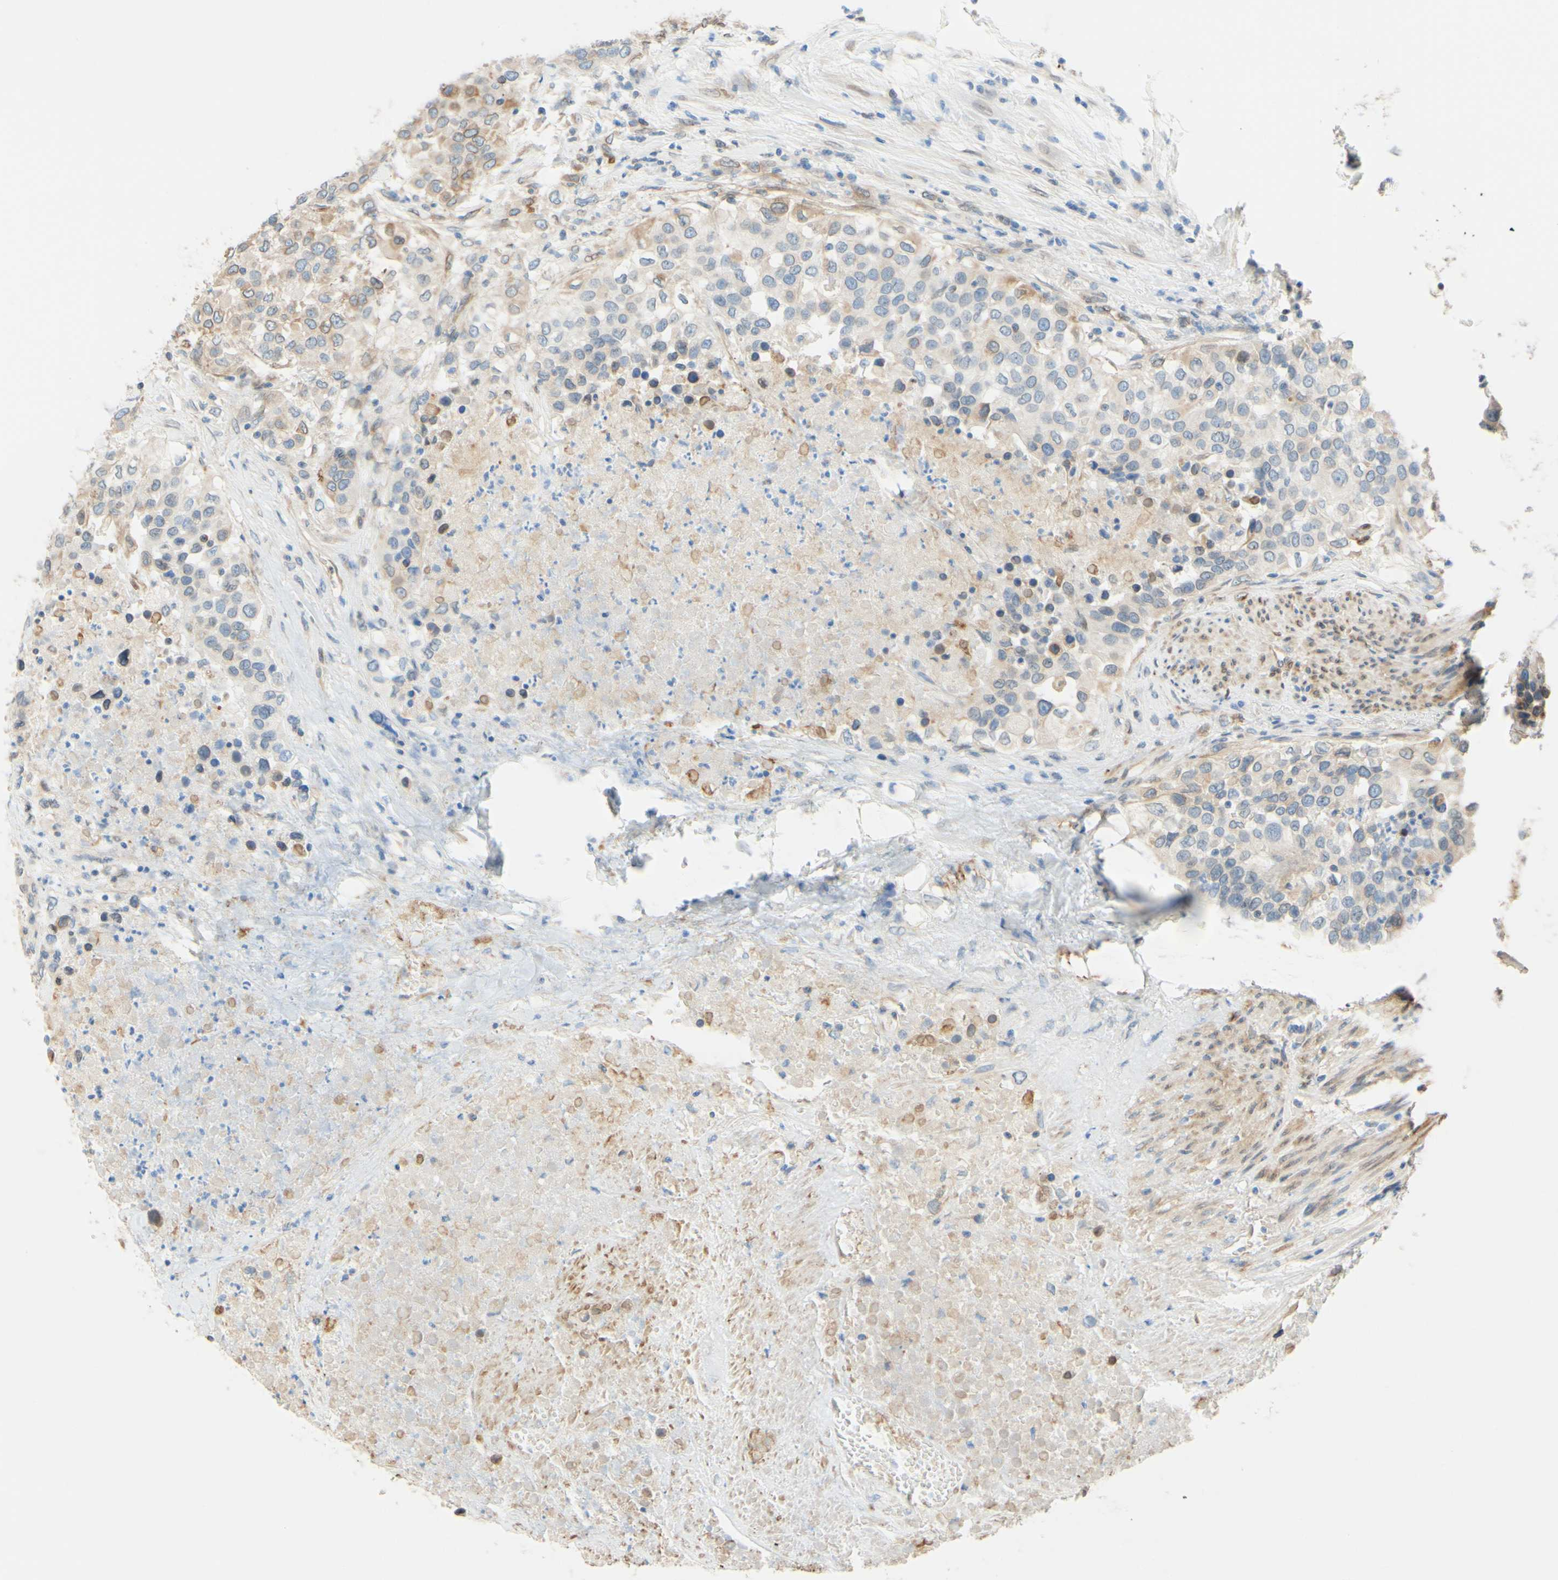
{"staining": {"intensity": "weak", "quantity": "<25%", "location": "cytoplasmic/membranous,nuclear"}, "tissue": "urothelial cancer", "cell_type": "Tumor cells", "image_type": "cancer", "snomed": [{"axis": "morphology", "description": "Urothelial carcinoma, High grade"}, {"axis": "topography", "description": "Urinary bladder"}], "caption": "A high-resolution micrograph shows IHC staining of high-grade urothelial carcinoma, which shows no significant positivity in tumor cells.", "gene": "ENDOD1", "patient": {"sex": "female", "age": 80}}